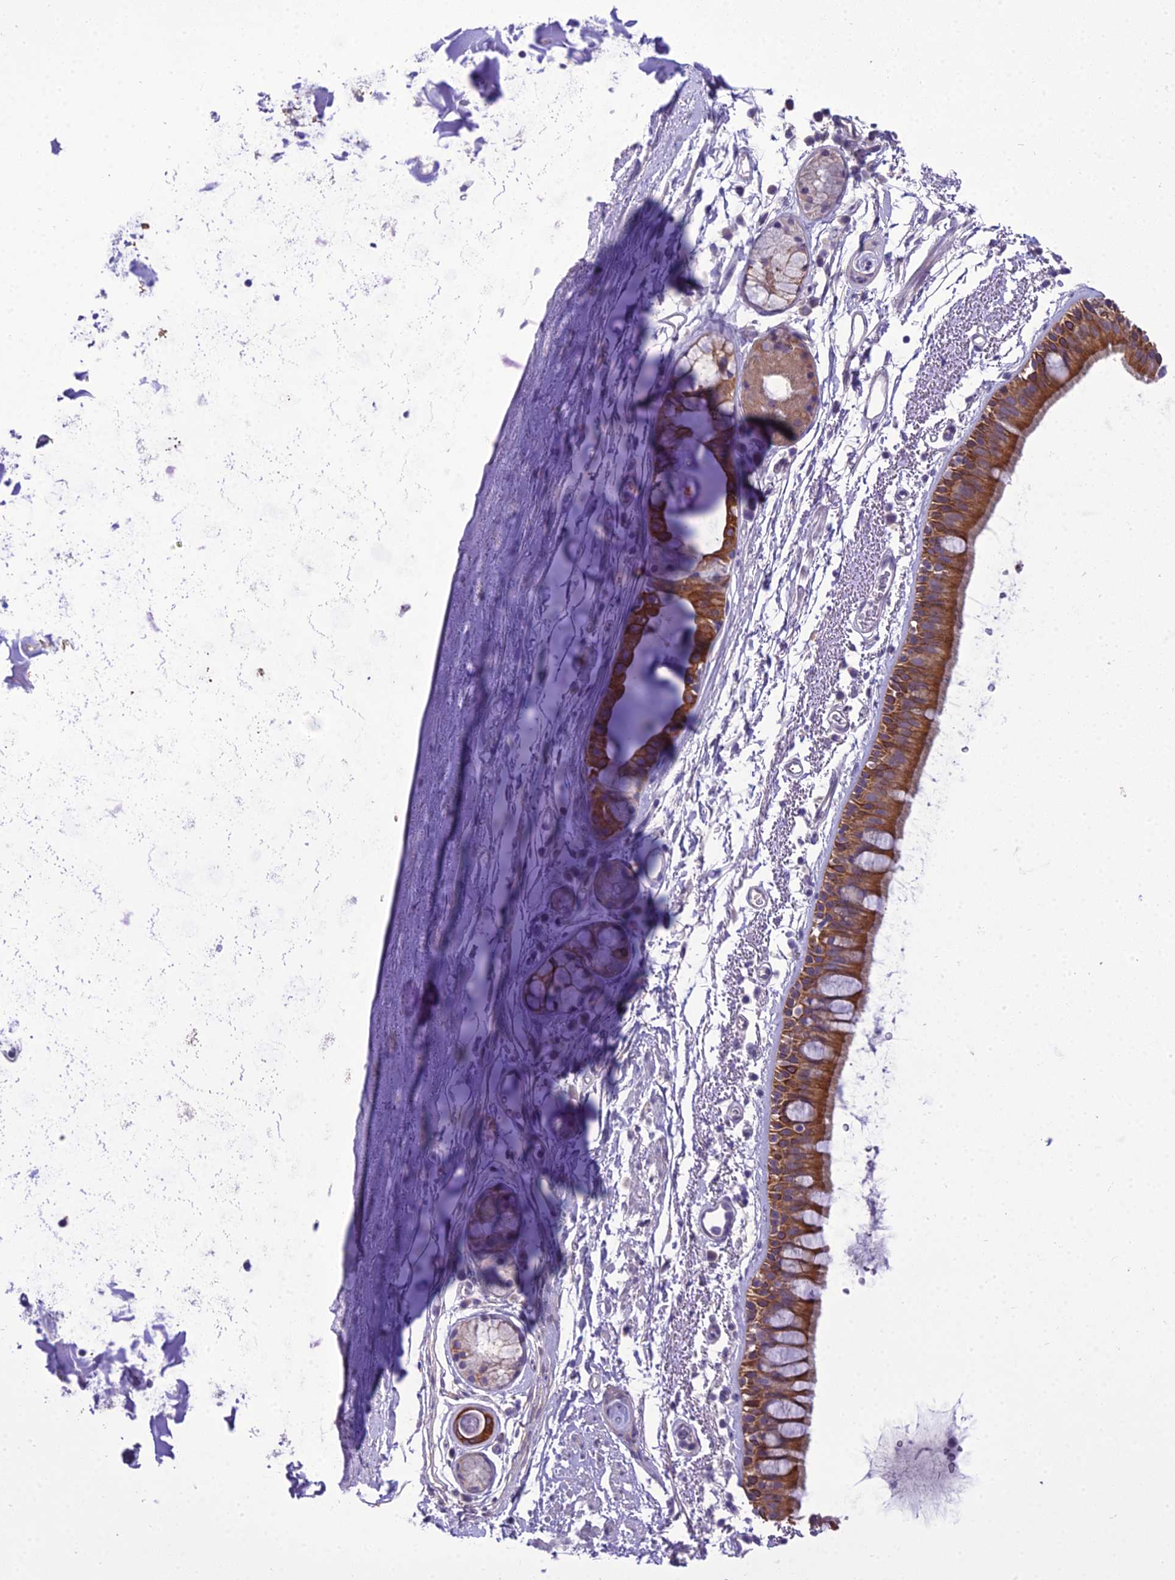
{"staining": {"intensity": "moderate", "quantity": ">75%", "location": "cytoplasmic/membranous"}, "tissue": "bronchus", "cell_type": "Respiratory epithelial cells", "image_type": "normal", "snomed": [{"axis": "morphology", "description": "Normal tissue, NOS"}, {"axis": "topography", "description": "Lymph node"}, {"axis": "topography", "description": "Bronchus"}], "caption": "A brown stain highlights moderate cytoplasmic/membranous expression of a protein in respiratory epithelial cells of benign human bronchus. (Brightfield microscopy of DAB IHC at high magnification).", "gene": "SCRT1", "patient": {"sex": "female", "age": 70}}